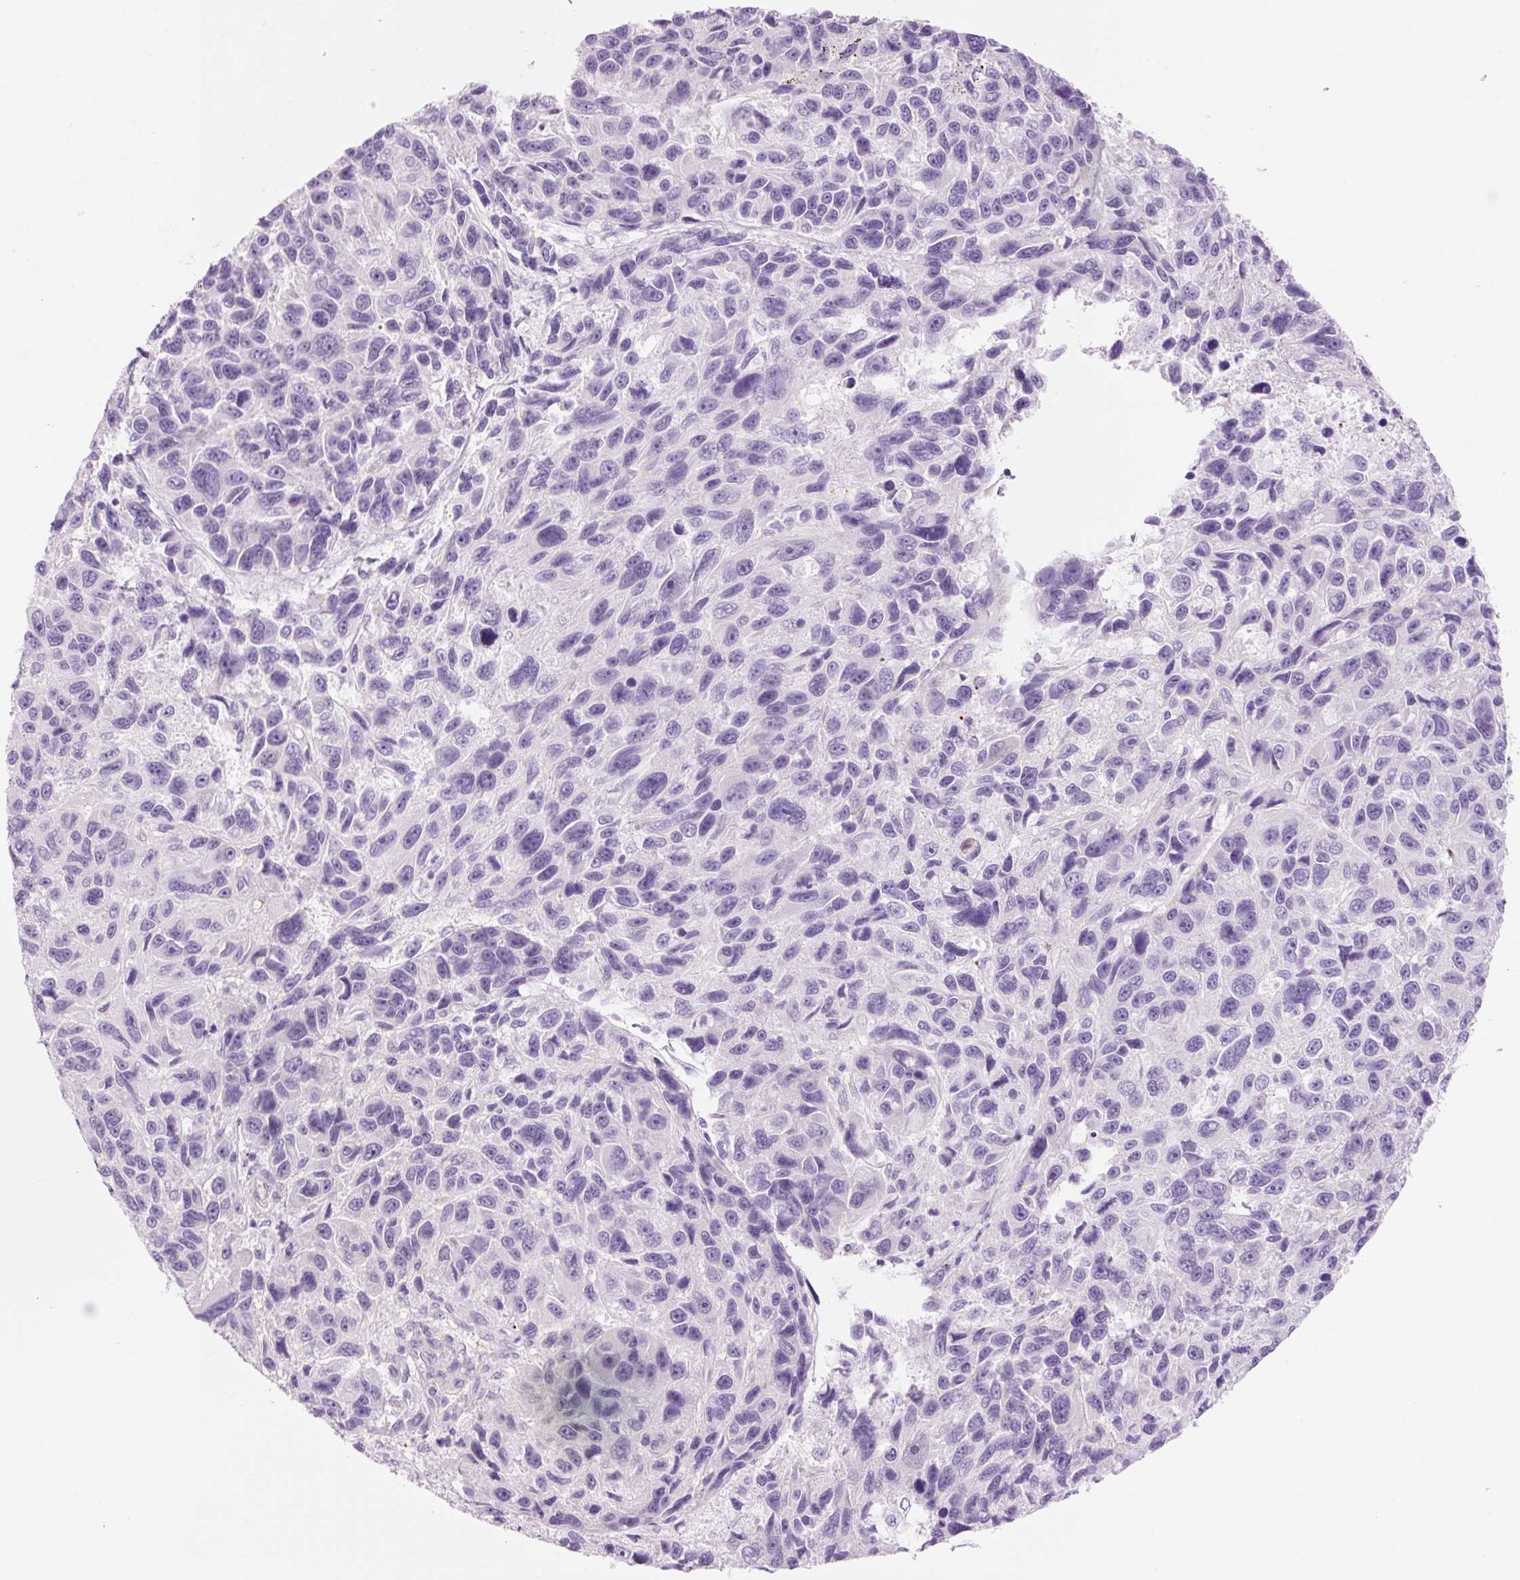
{"staining": {"intensity": "negative", "quantity": "none", "location": "none"}, "tissue": "melanoma", "cell_type": "Tumor cells", "image_type": "cancer", "snomed": [{"axis": "morphology", "description": "Malignant melanoma, NOS"}, {"axis": "topography", "description": "Skin"}], "caption": "This is a image of IHC staining of melanoma, which shows no staining in tumor cells. The staining is performed using DAB brown chromogen with nuclei counter-stained in using hematoxylin.", "gene": "HSPA4L", "patient": {"sex": "male", "age": 53}}